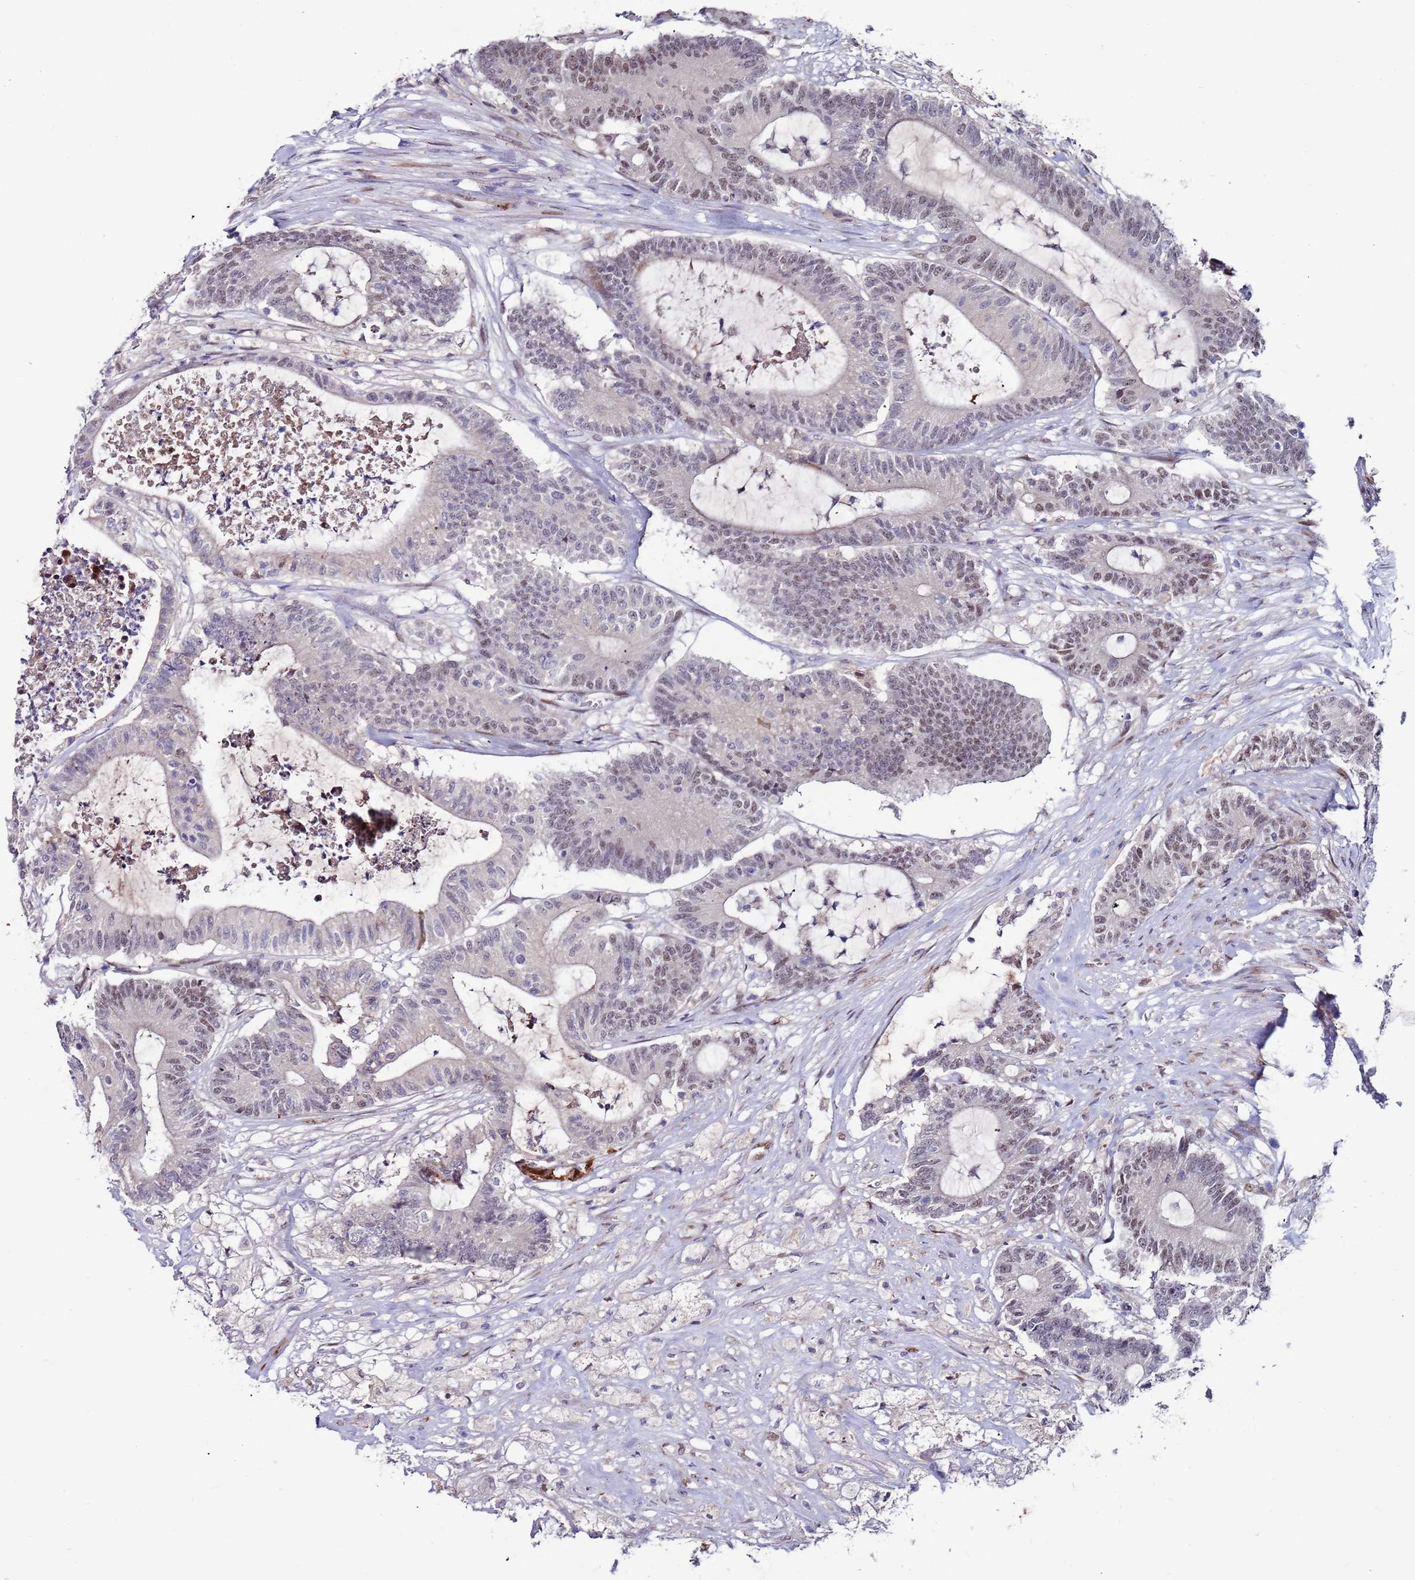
{"staining": {"intensity": "weak", "quantity": "25%-75%", "location": "nuclear"}, "tissue": "colorectal cancer", "cell_type": "Tumor cells", "image_type": "cancer", "snomed": [{"axis": "morphology", "description": "Adenocarcinoma, NOS"}, {"axis": "topography", "description": "Colon"}], "caption": "Immunohistochemical staining of adenocarcinoma (colorectal) shows low levels of weak nuclear protein expression in about 25%-75% of tumor cells.", "gene": "FBXO27", "patient": {"sex": "female", "age": 84}}